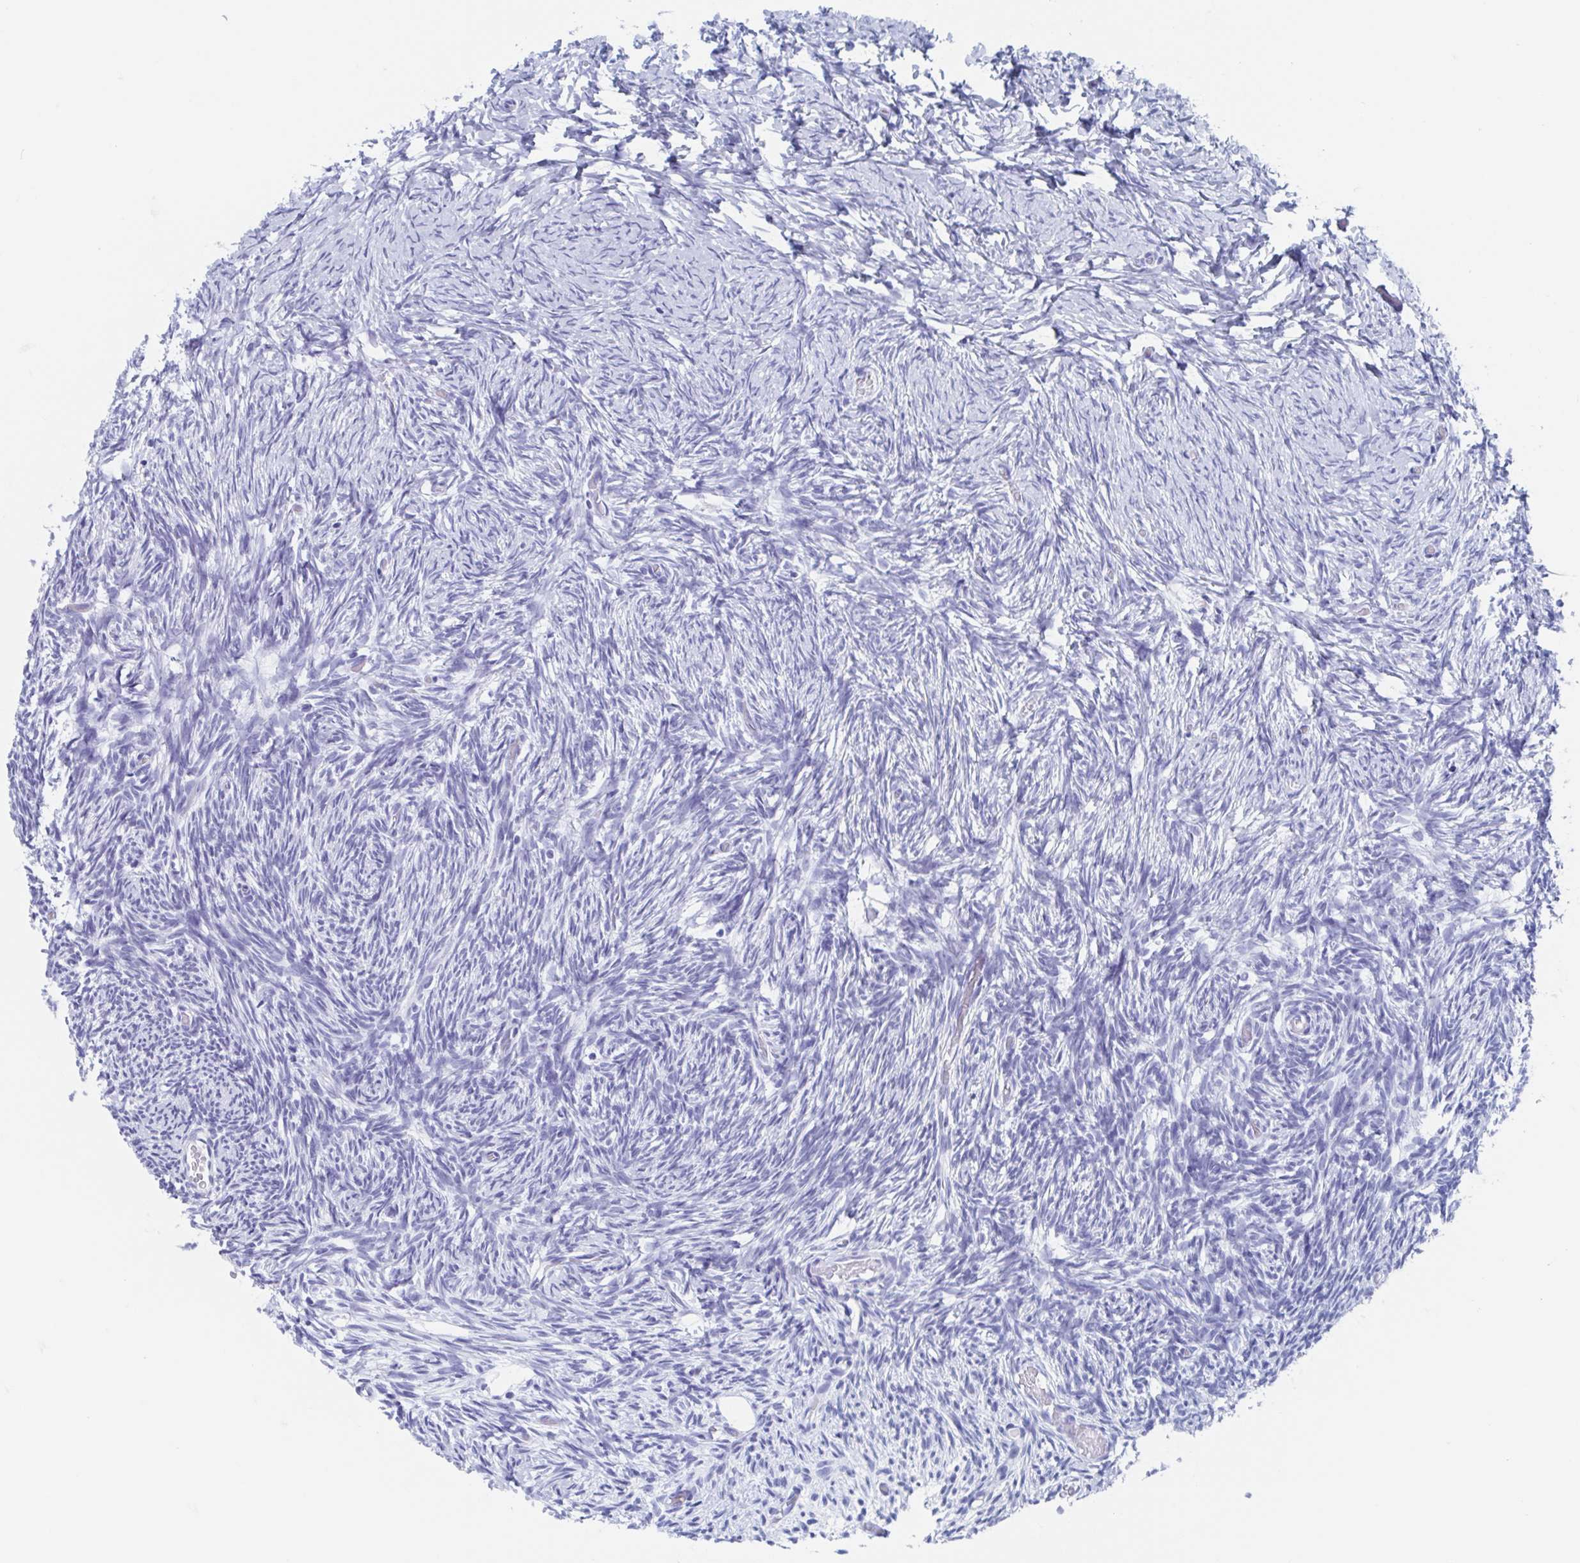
{"staining": {"intensity": "negative", "quantity": "none", "location": "none"}, "tissue": "ovary", "cell_type": "Follicle cells", "image_type": "normal", "snomed": [{"axis": "morphology", "description": "Normal tissue, NOS"}, {"axis": "topography", "description": "Ovary"}], "caption": "Immunohistochemistry (IHC) histopathology image of normal ovary: human ovary stained with DAB shows no significant protein expression in follicle cells.", "gene": "C10orf53", "patient": {"sex": "female", "age": 39}}